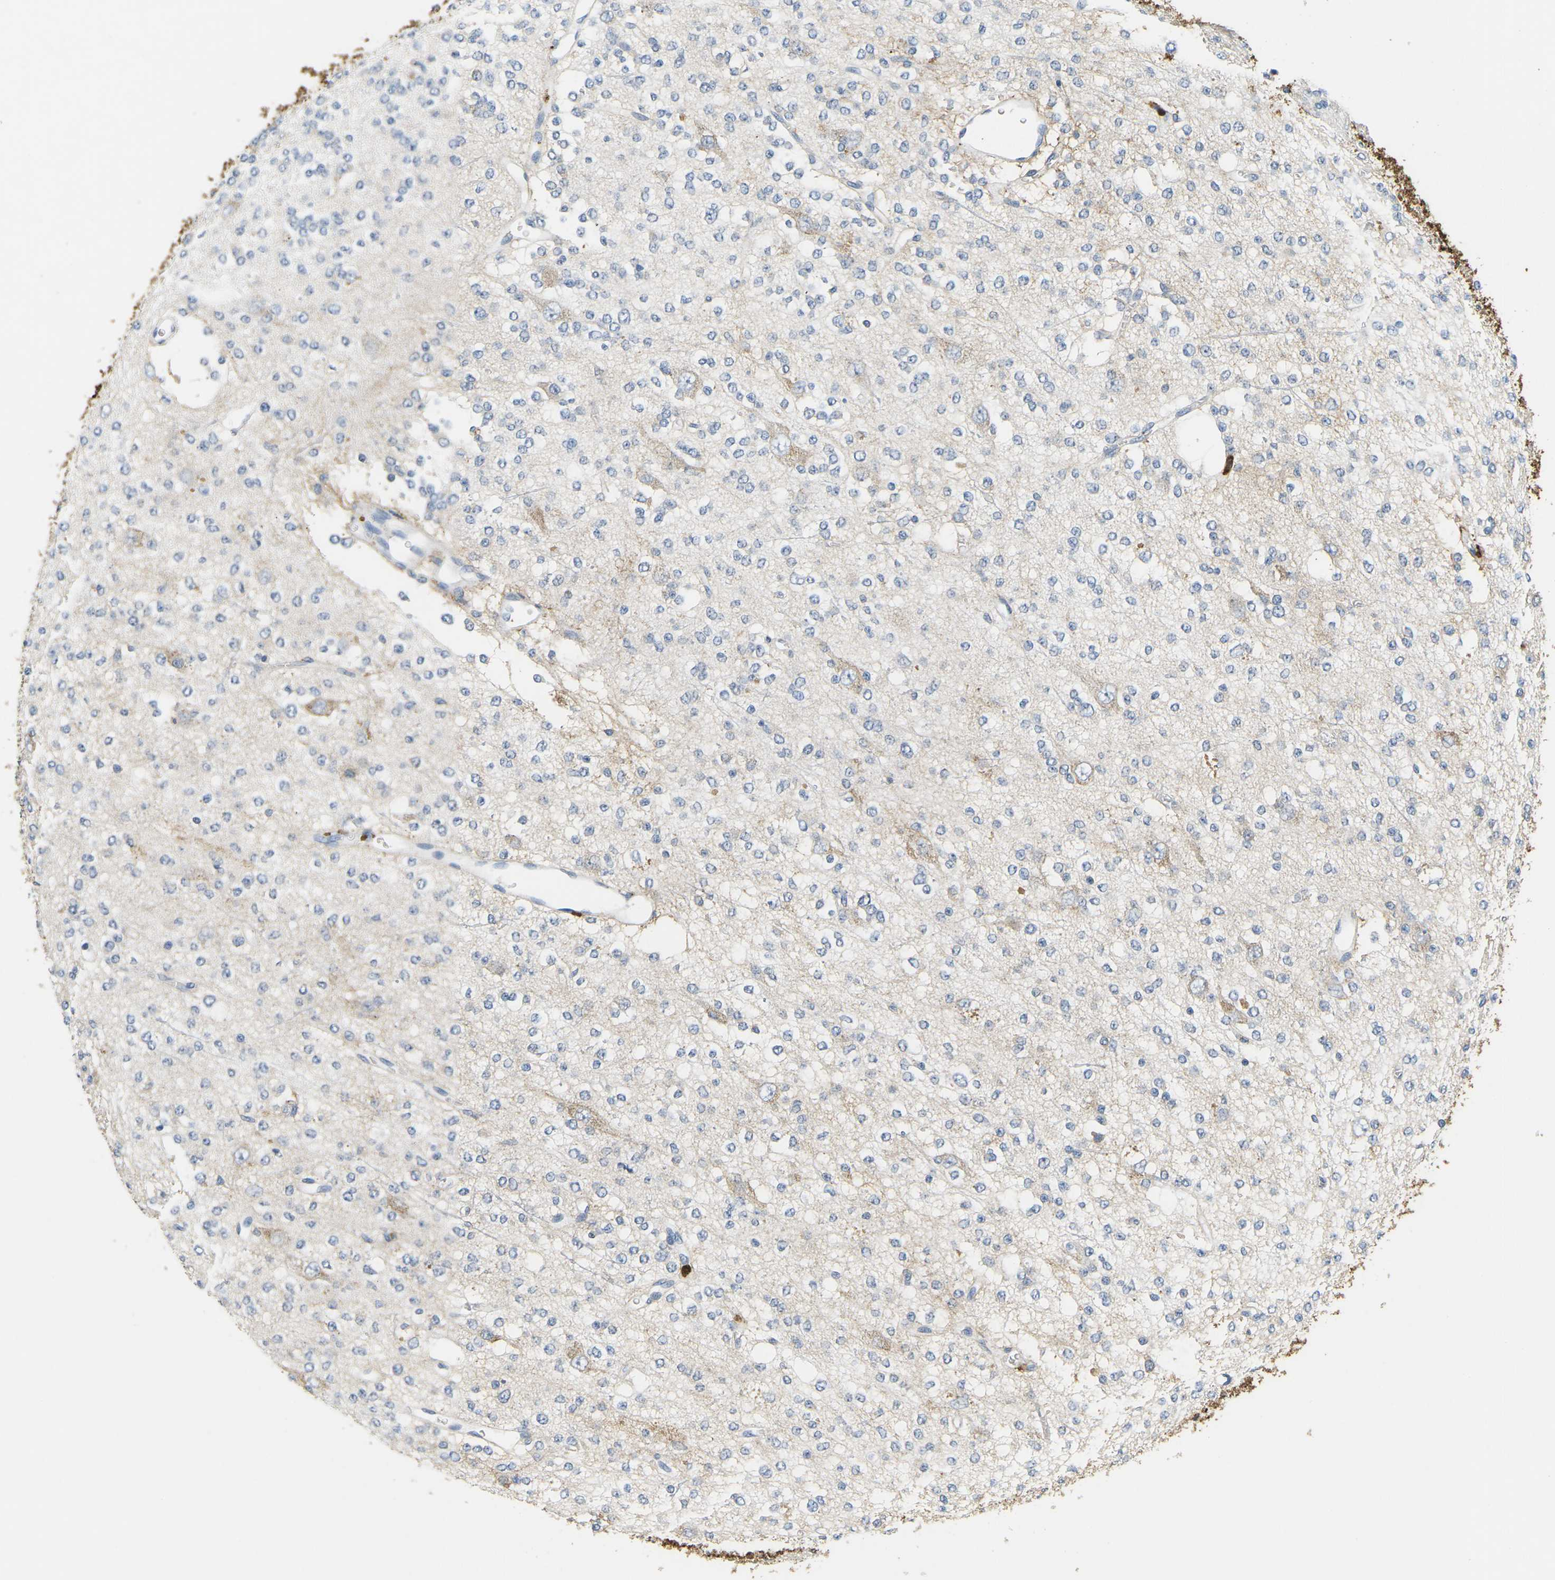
{"staining": {"intensity": "negative", "quantity": "none", "location": "none"}, "tissue": "glioma", "cell_type": "Tumor cells", "image_type": "cancer", "snomed": [{"axis": "morphology", "description": "Glioma, malignant, Low grade"}, {"axis": "topography", "description": "Brain"}], "caption": "High magnification brightfield microscopy of glioma stained with DAB (3,3'-diaminobenzidine) (brown) and counterstained with hematoxylin (blue): tumor cells show no significant expression. The staining was performed using DAB to visualize the protein expression in brown, while the nuclei were stained in blue with hematoxylin (Magnification: 20x).", "gene": "ADM", "patient": {"sex": "male", "age": 38}}